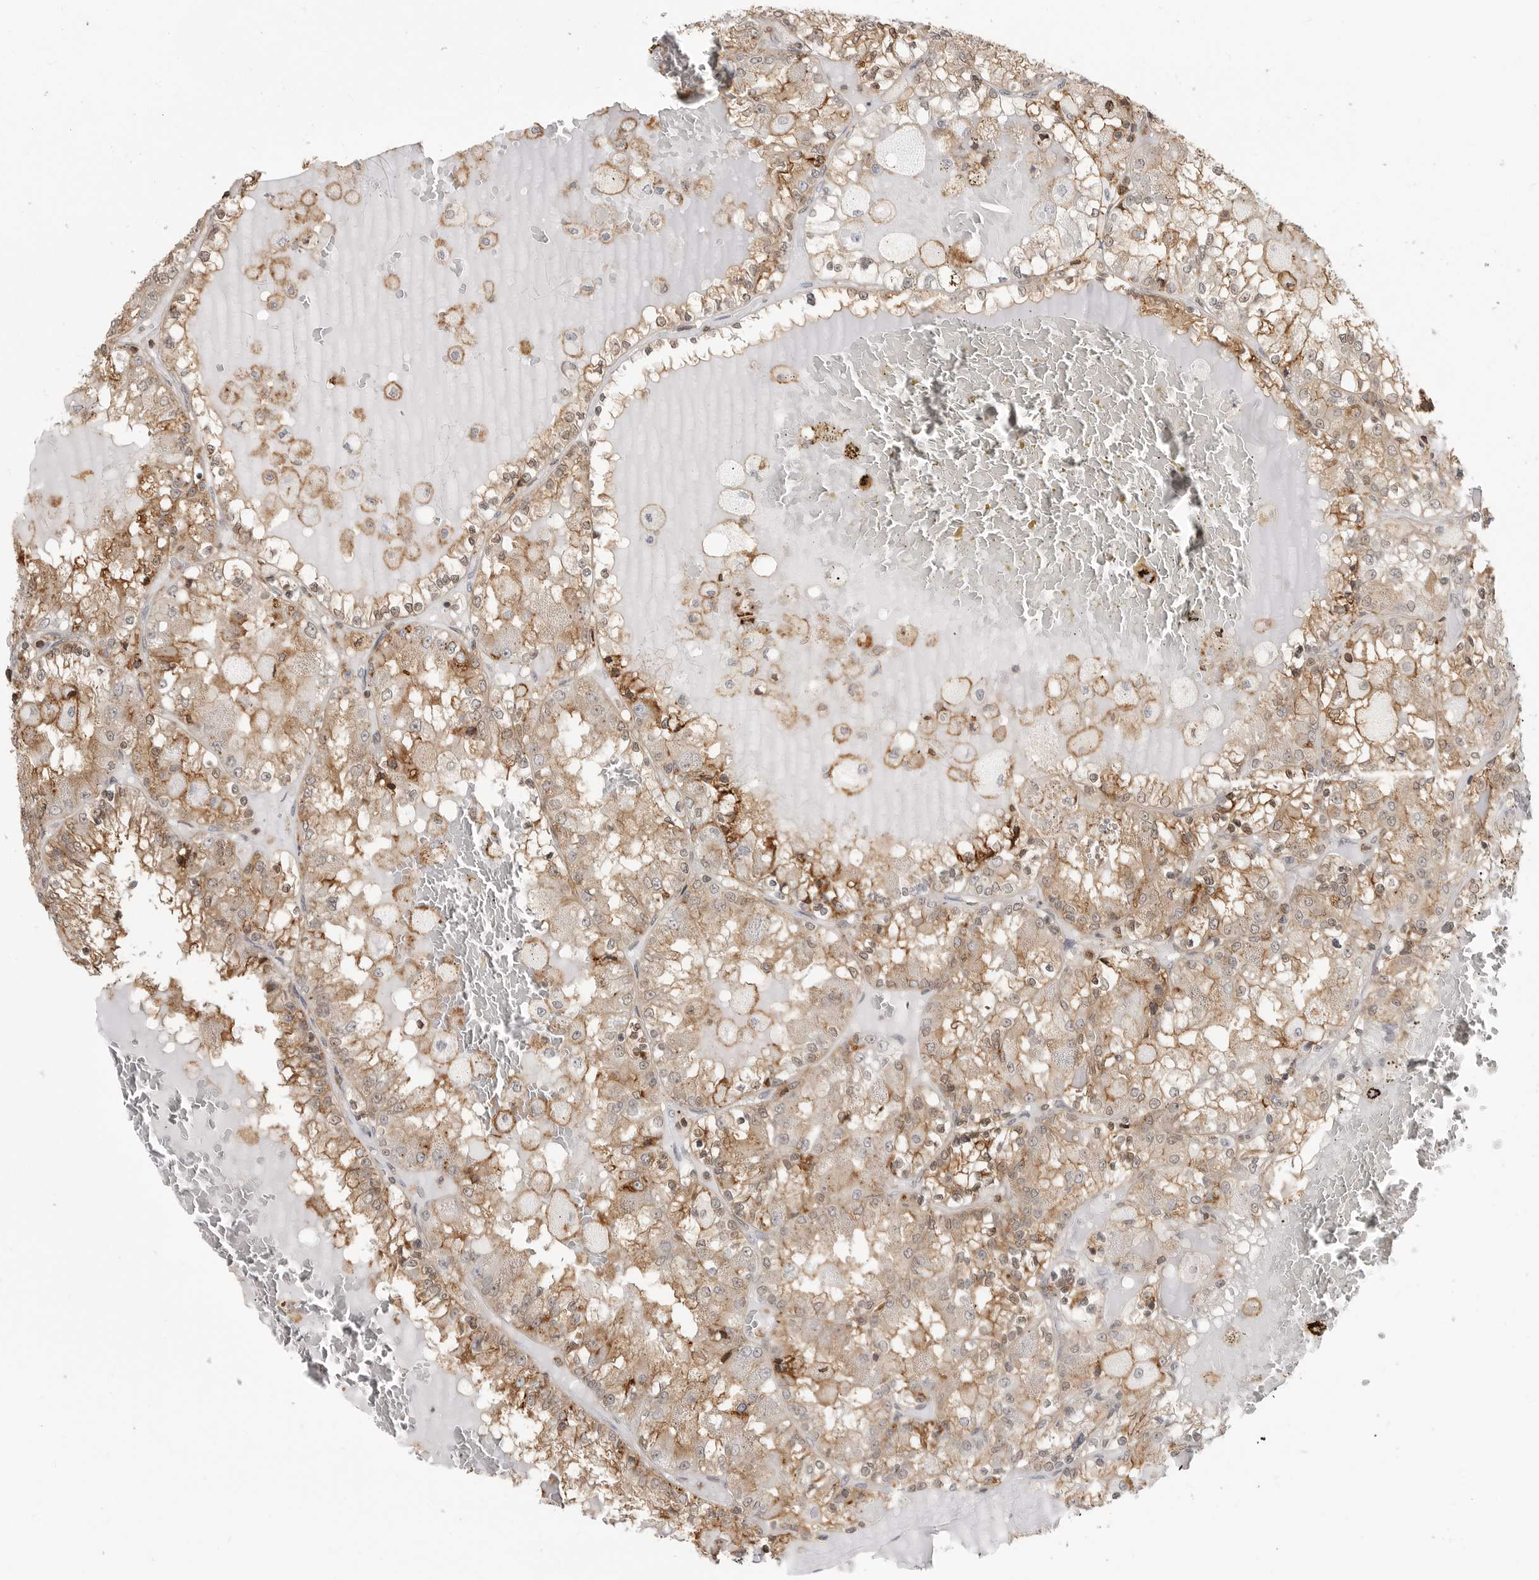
{"staining": {"intensity": "moderate", "quantity": ">75%", "location": "cytoplasmic/membranous"}, "tissue": "renal cancer", "cell_type": "Tumor cells", "image_type": "cancer", "snomed": [{"axis": "morphology", "description": "Adenocarcinoma, NOS"}, {"axis": "topography", "description": "Kidney"}], "caption": "Human adenocarcinoma (renal) stained with a brown dye shows moderate cytoplasmic/membranous positive positivity in about >75% of tumor cells.", "gene": "ANXA11", "patient": {"sex": "female", "age": 56}}